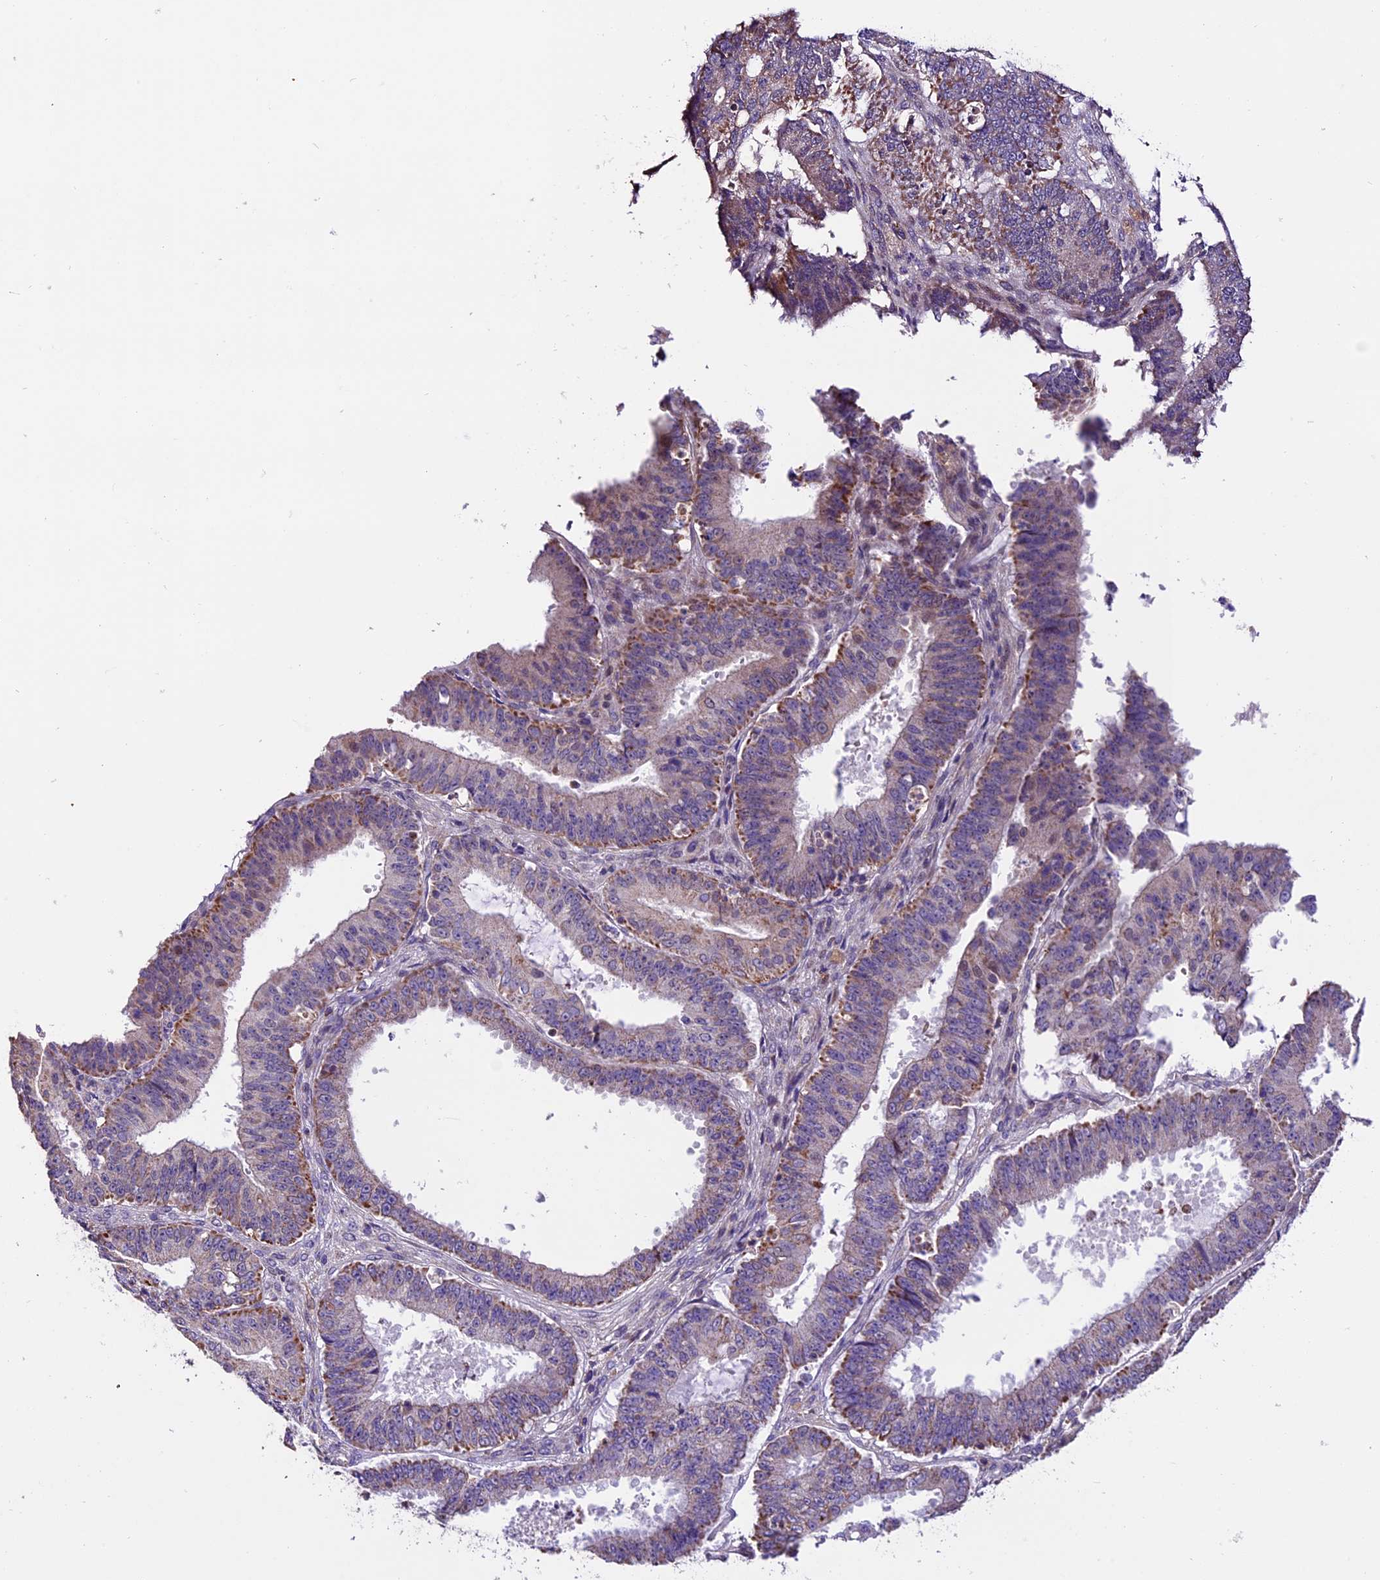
{"staining": {"intensity": "moderate", "quantity": "<25%", "location": "cytoplasmic/membranous"}, "tissue": "ovarian cancer", "cell_type": "Tumor cells", "image_type": "cancer", "snomed": [{"axis": "morphology", "description": "Carcinoma, endometroid"}, {"axis": "topography", "description": "Appendix"}, {"axis": "topography", "description": "Ovary"}], "caption": "Tumor cells demonstrate moderate cytoplasmic/membranous positivity in about <25% of cells in ovarian endometroid carcinoma.", "gene": "DDX28", "patient": {"sex": "female", "age": 42}}